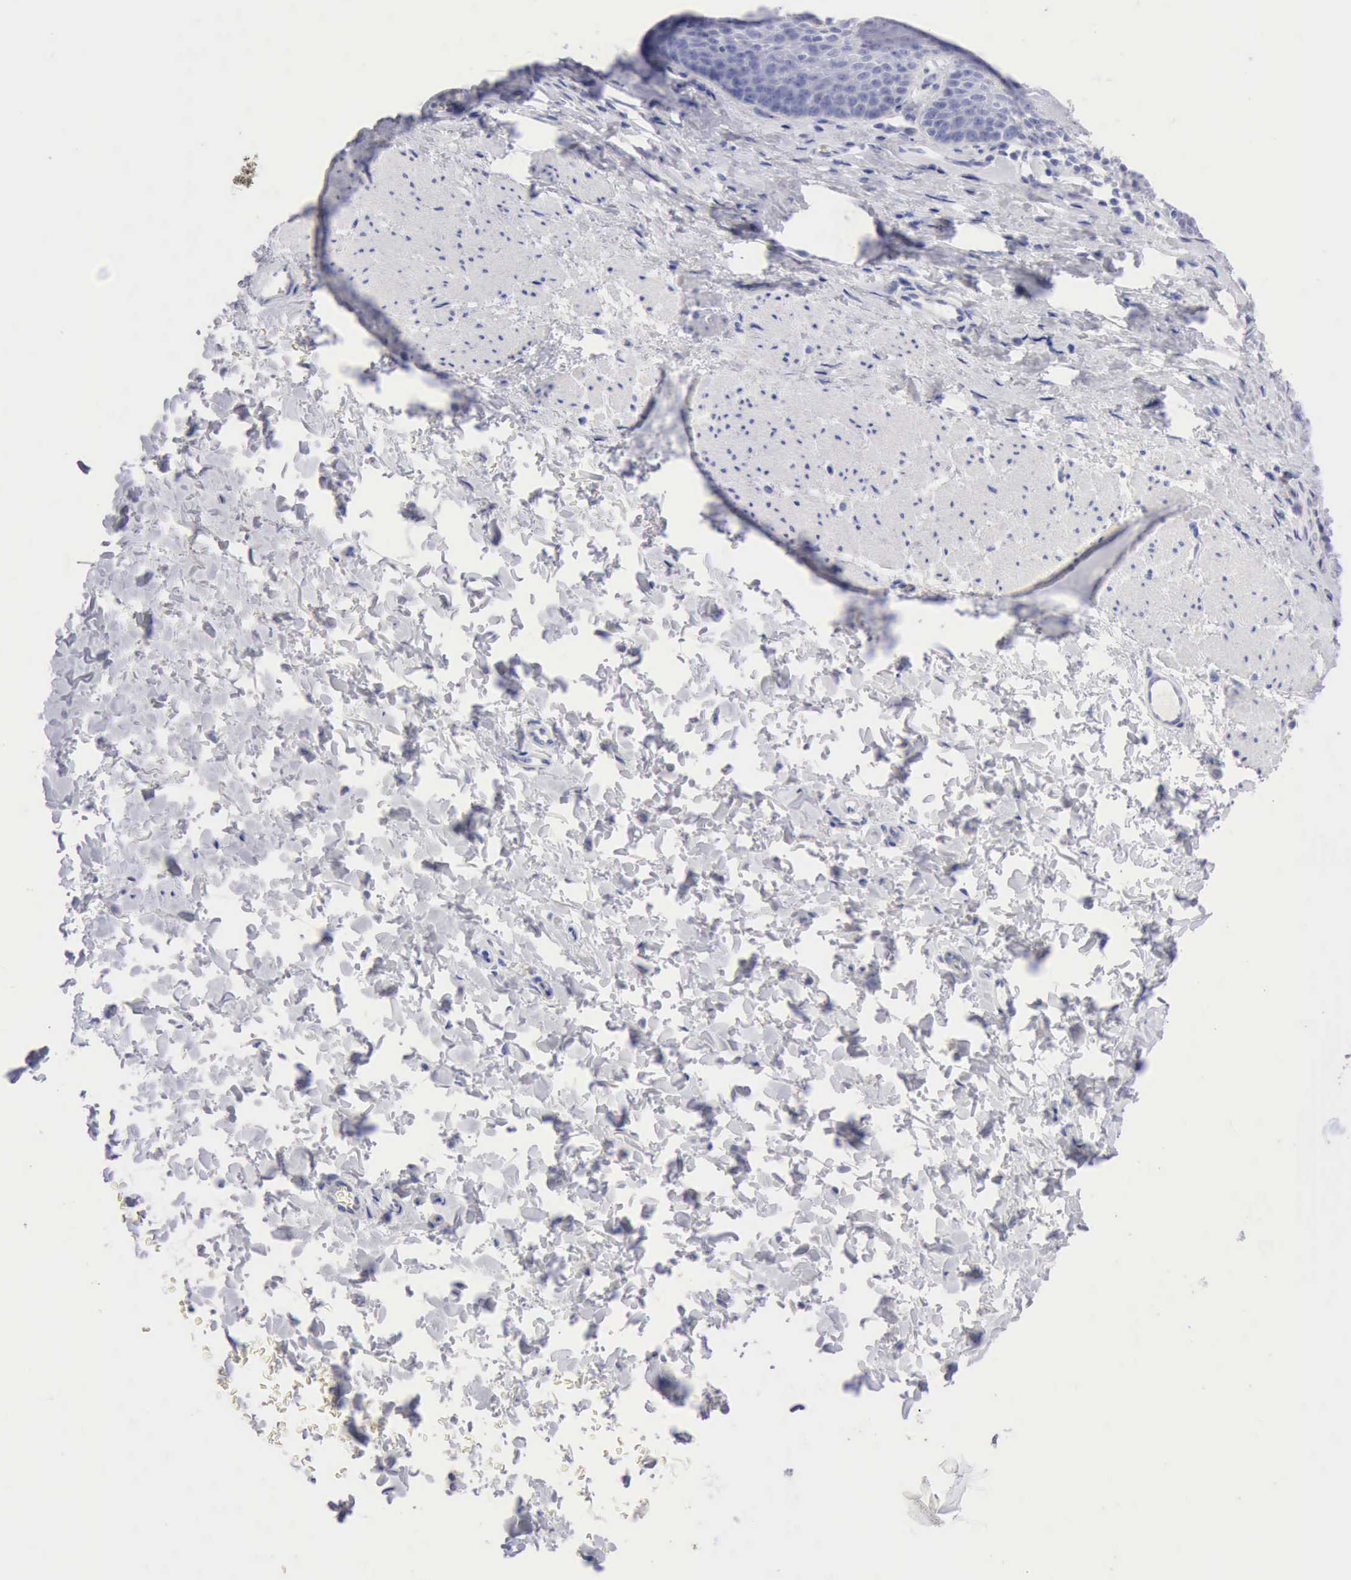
{"staining": {"intensity": "negative", "quantity": "none", "location": "none"}, "tissue": "esophagus", "cell_type": "Squamous epithelial cells", "image_type": "normal", "snomed": [{"axis": "morphology", "description": "Normal tissue, NOS"}, {"axis": "topography", "description": "Esophagus"}], "caption": "The immunohistochemistry (IHC) image has no significant positivity in squamous epithelial cells of esophagus.", "gene": "ANGEL1", "patient": {"sex": "female", "age": 61}}